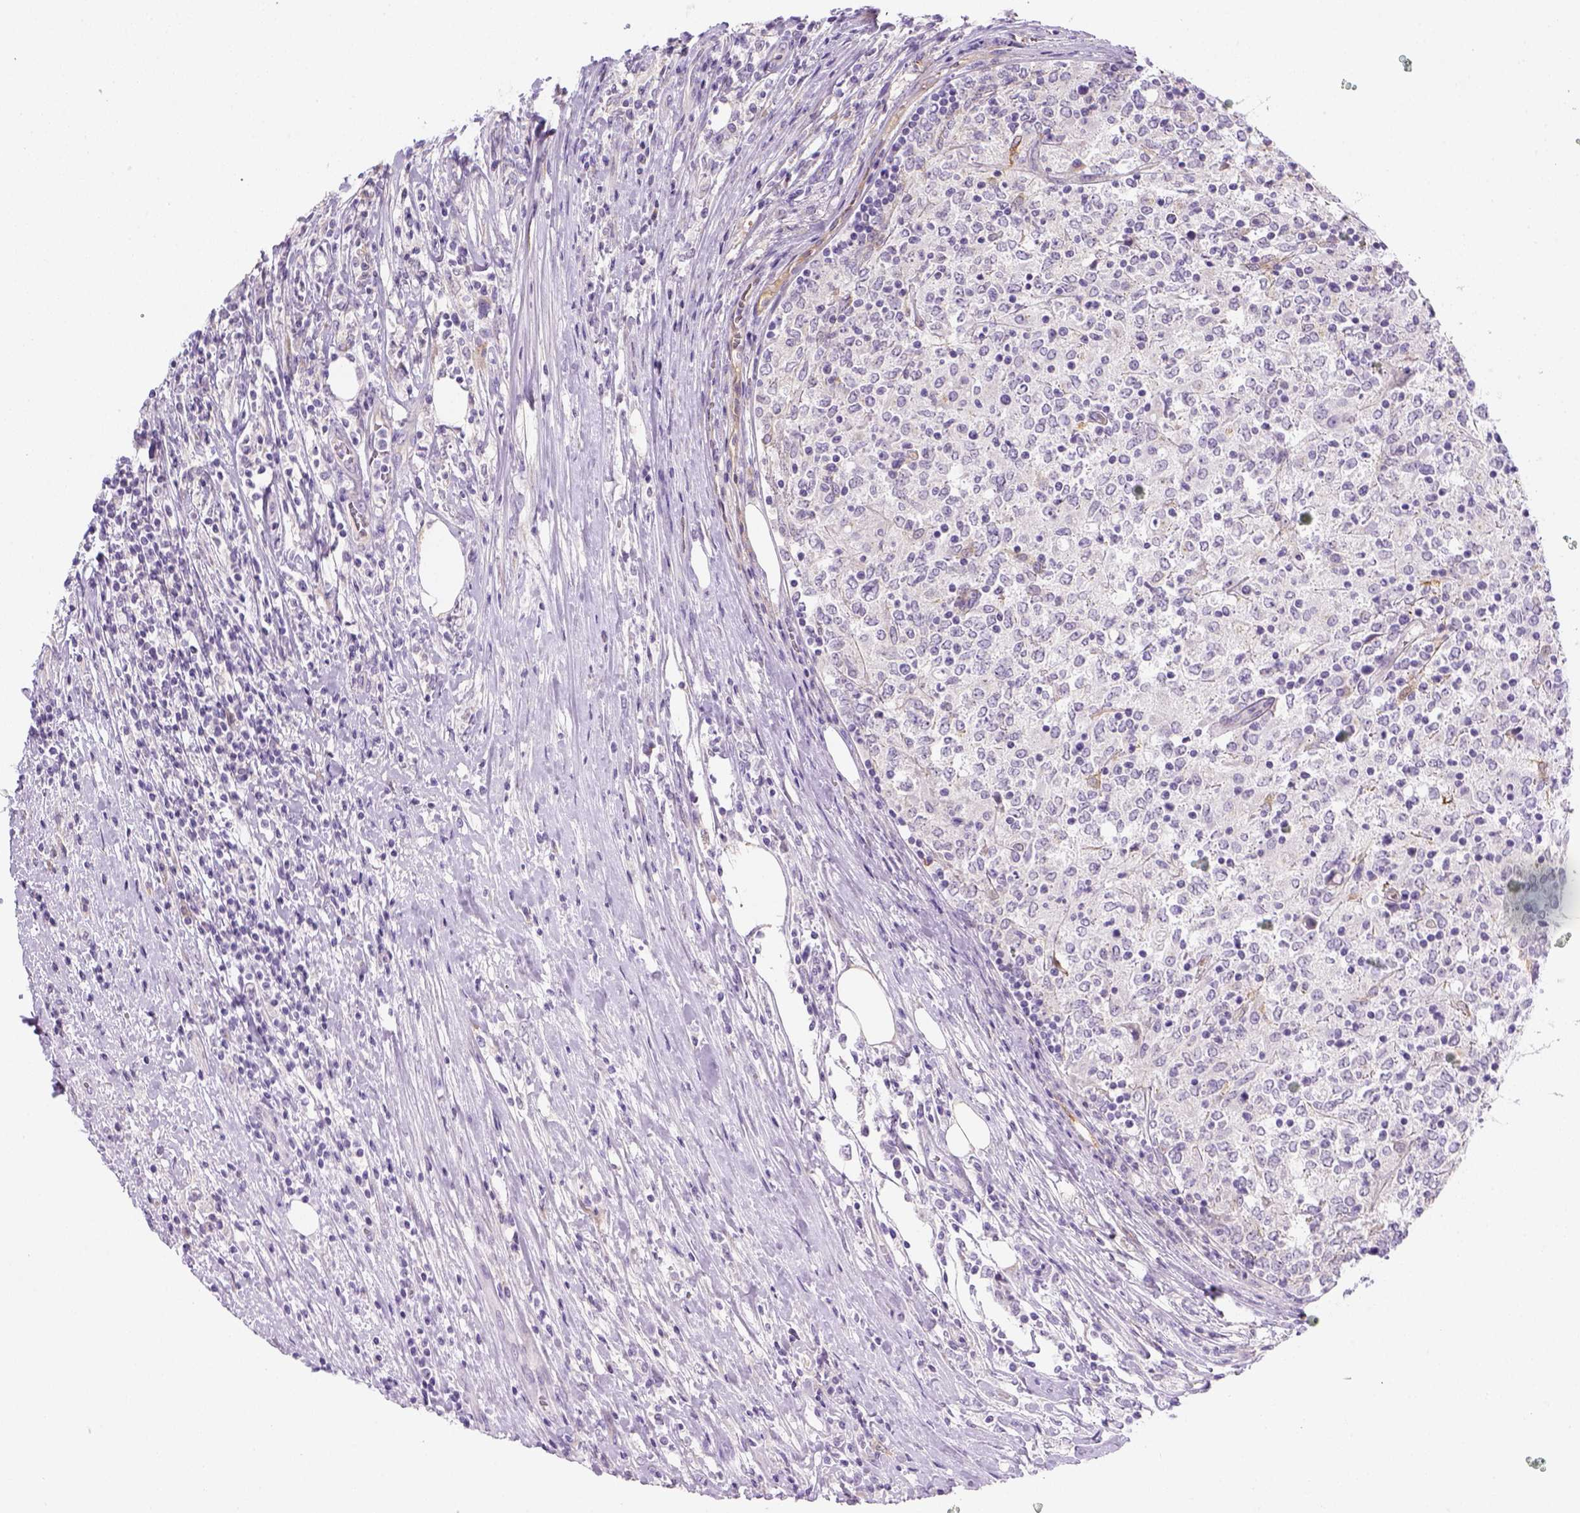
{"staining": {"intensity": "negative", "quantity": "none", "location": "none"}, "tissue": "lymphoma", "cell_type": "Tumor cells", "image_type": "cancer", "snomed": [{"axis": "morphology", "description": "Malignant lymphoma, non-Hodgkin's type, High grade"}, {"axis": "topography", "description": "Lymph node"}], "caption": "This is an immunohistochemistry image of human high-grade malignant lymphoma, non-Hodgkin's type. There is no expression in tumor cells.", "gene": "CACNB1", "patient": {"sex": "female", "age": 84}}